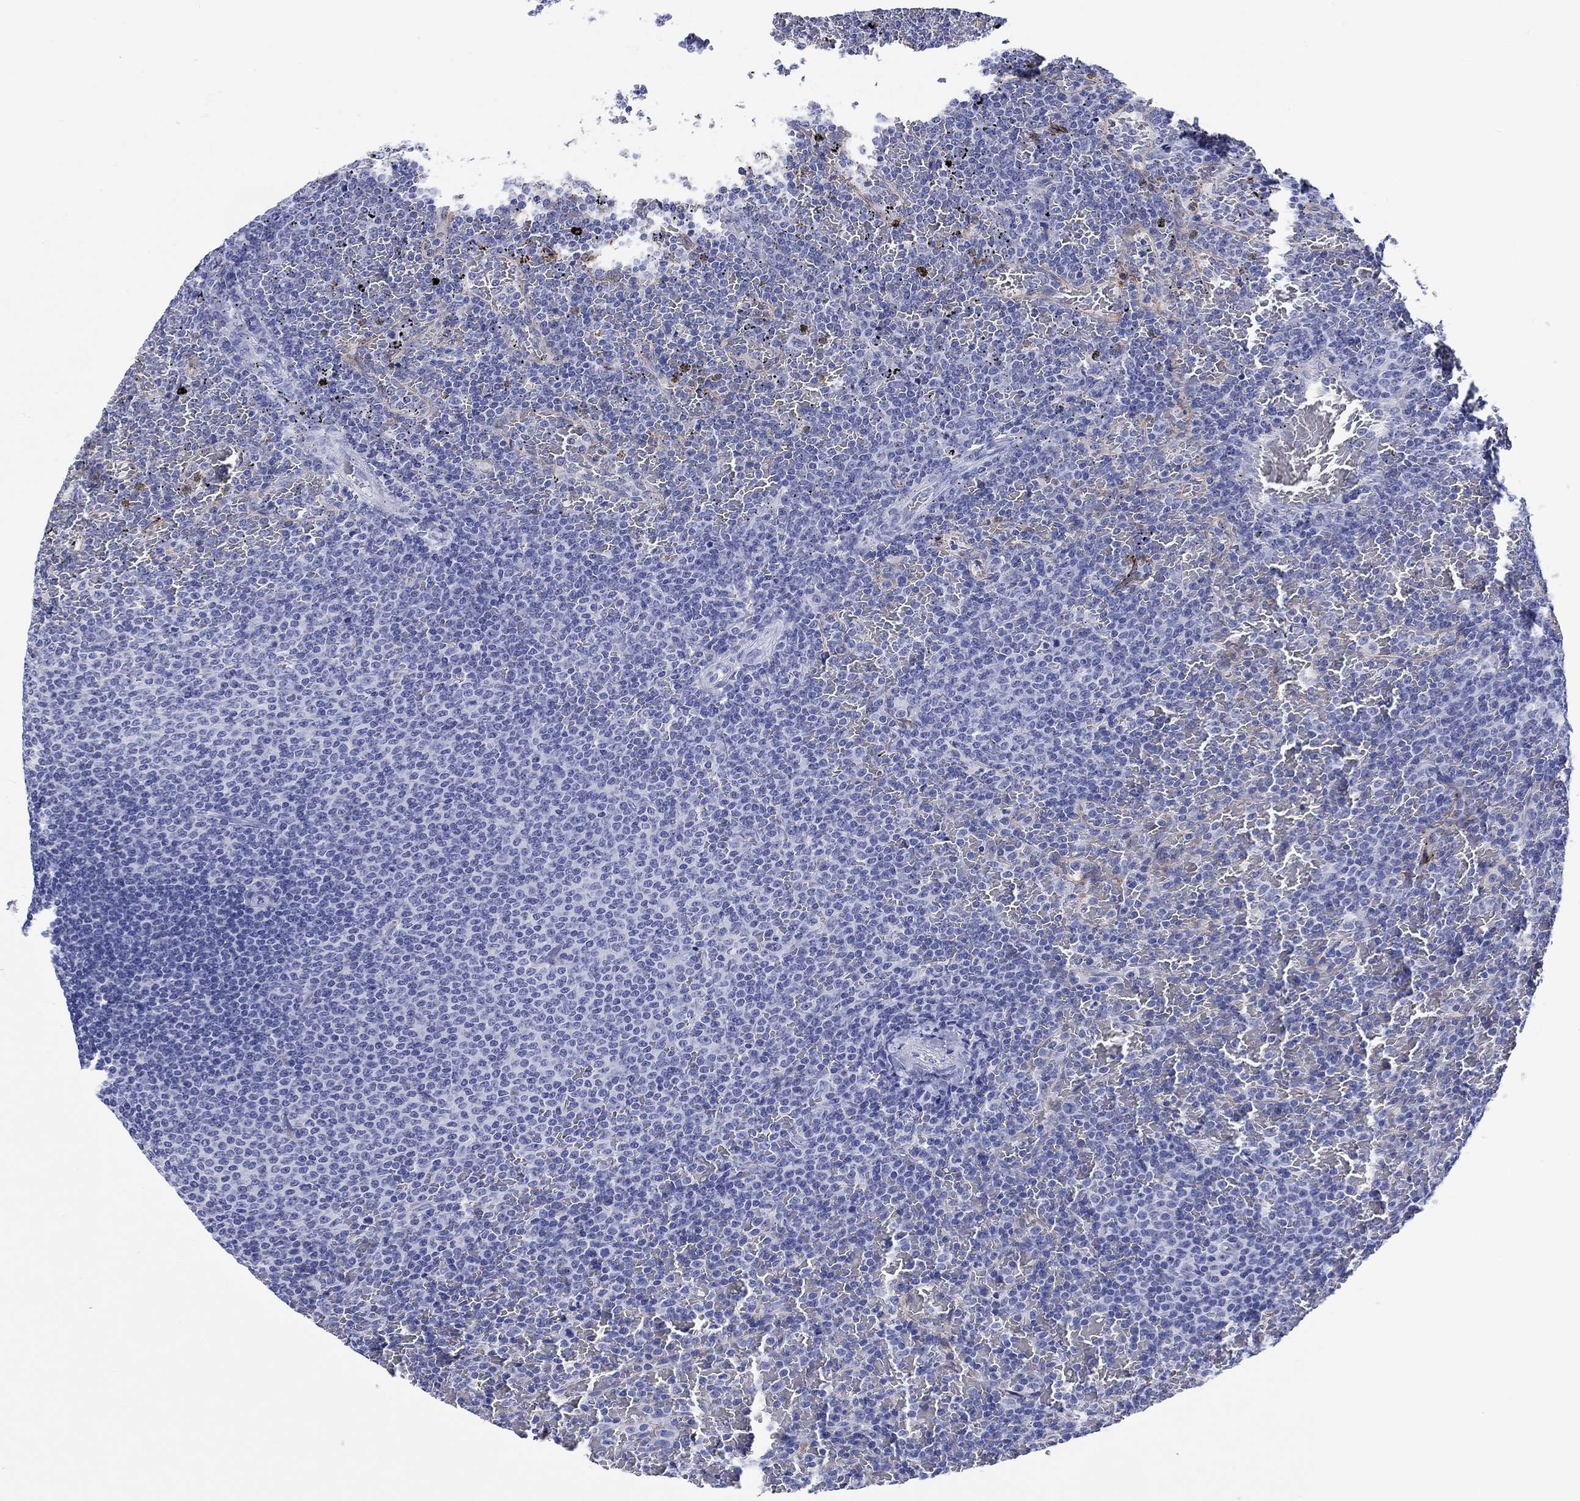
{"staining": {"intensity": "negative", "quantity": "none", "location": "none"}, "tissue": "lymphoma", "cell_type": "Tumor cells", "image_type": "cancer", "snomed": [{"axis": "morphology", "description": "Malignant lymphoma, non-Hodgkin's type, Low grade"}, {"axis": "topography", "description": "Spleen"}], "caption": "This is an IHC histopathology image of malignant lymphoma, non-Hodgkin's type (low-grade). There is no expression in tumor cells.", "gene": "CACNG3", "patient": {"sex": "female", "age": 77}}